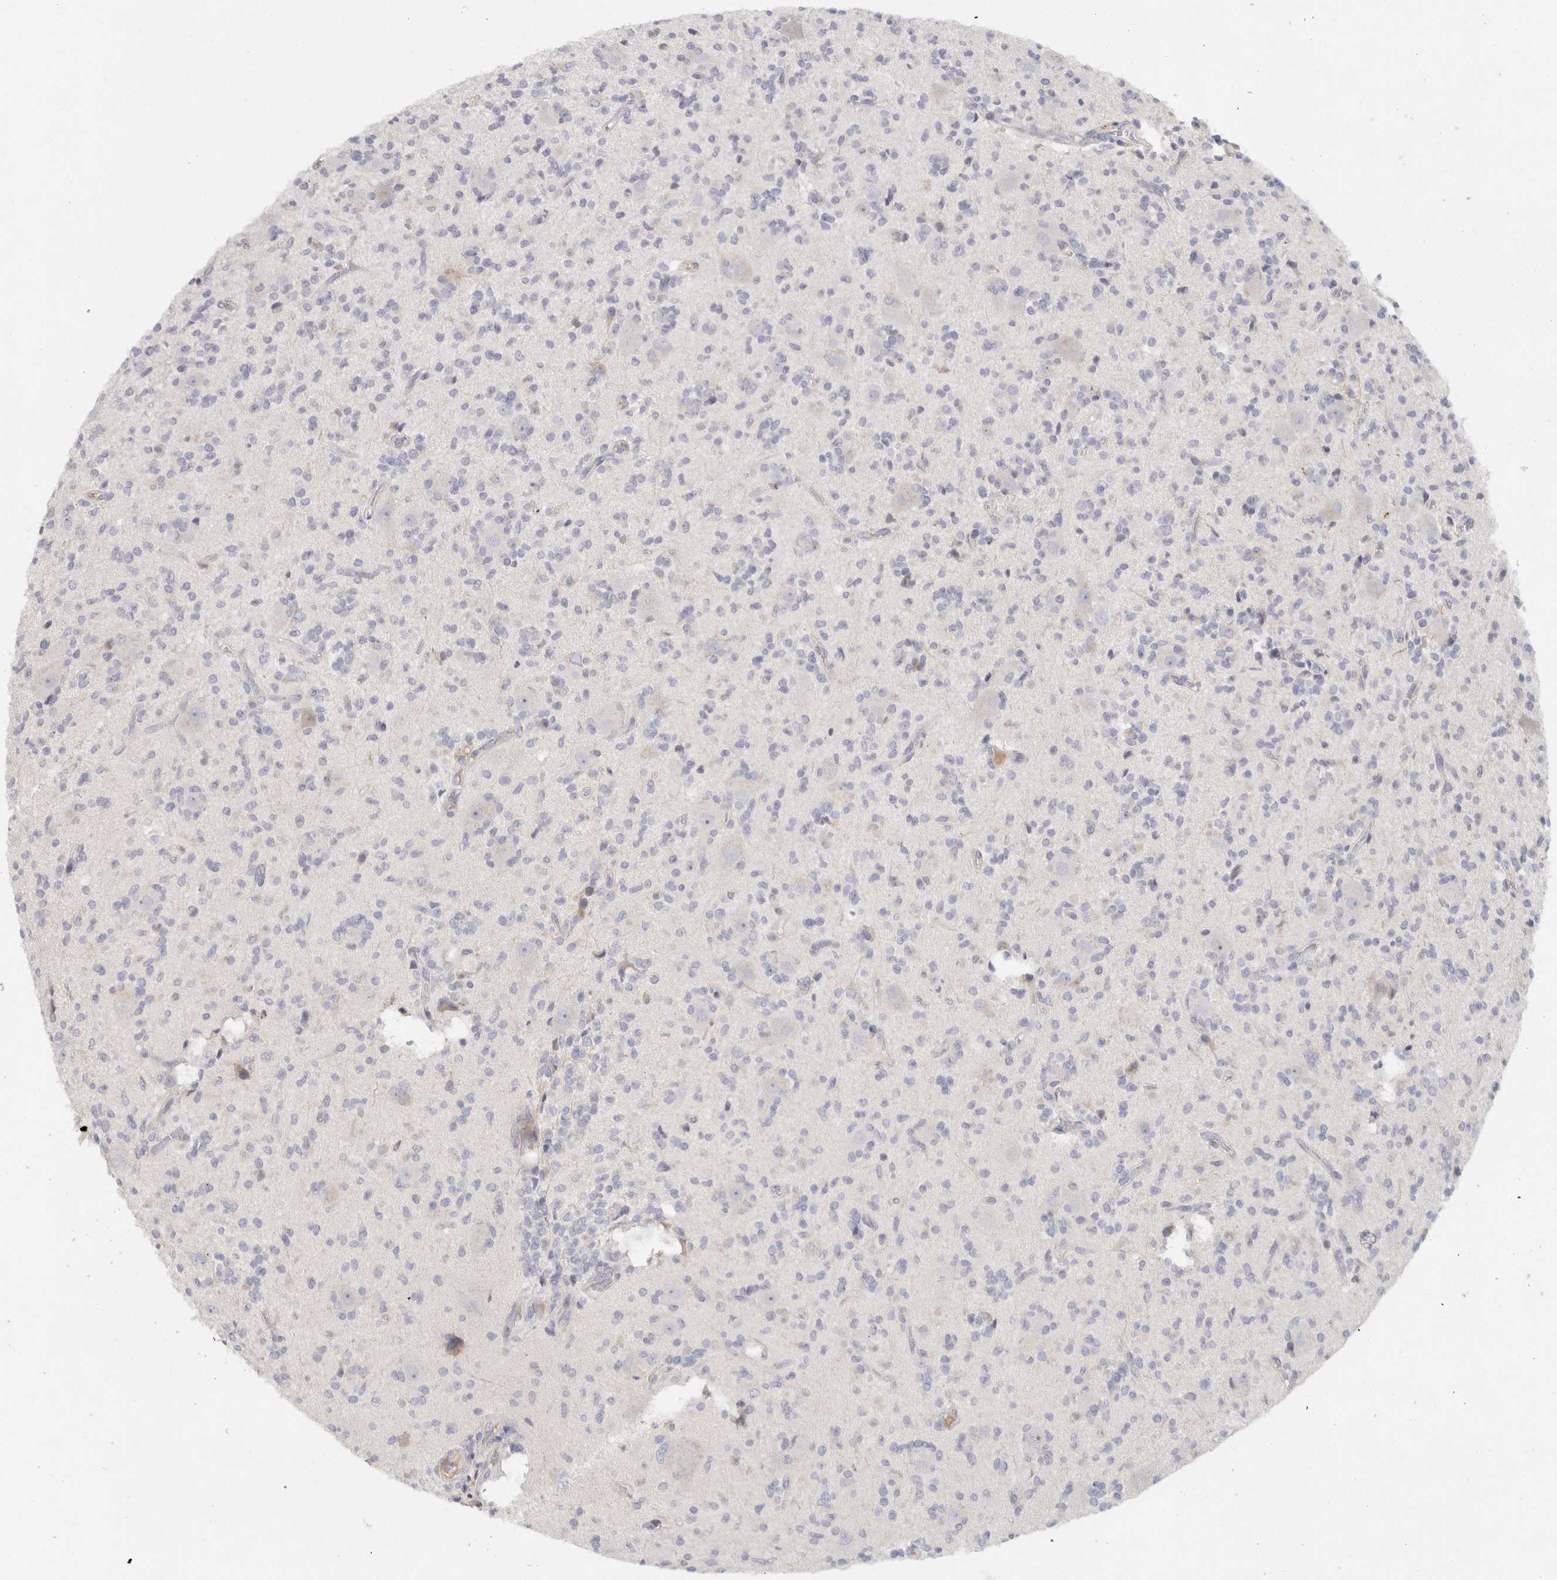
{"staining": {"intensity": "negative", "quantity": "none", "location": "none"}, "tissue": "glioma", "cell_type": "Tumor cells", "image_type": "cancer", "snomed": [{"axis": "morphology", "description": "Glioma, malignant, High grade"}, {"axis": "topography", "description": "Brain"}], "caption": "IHC of malignant high-grade glioma displays no staining in tumor cells.", "gene": "STK31", "patient": {"sex": "male", "age": 34}}